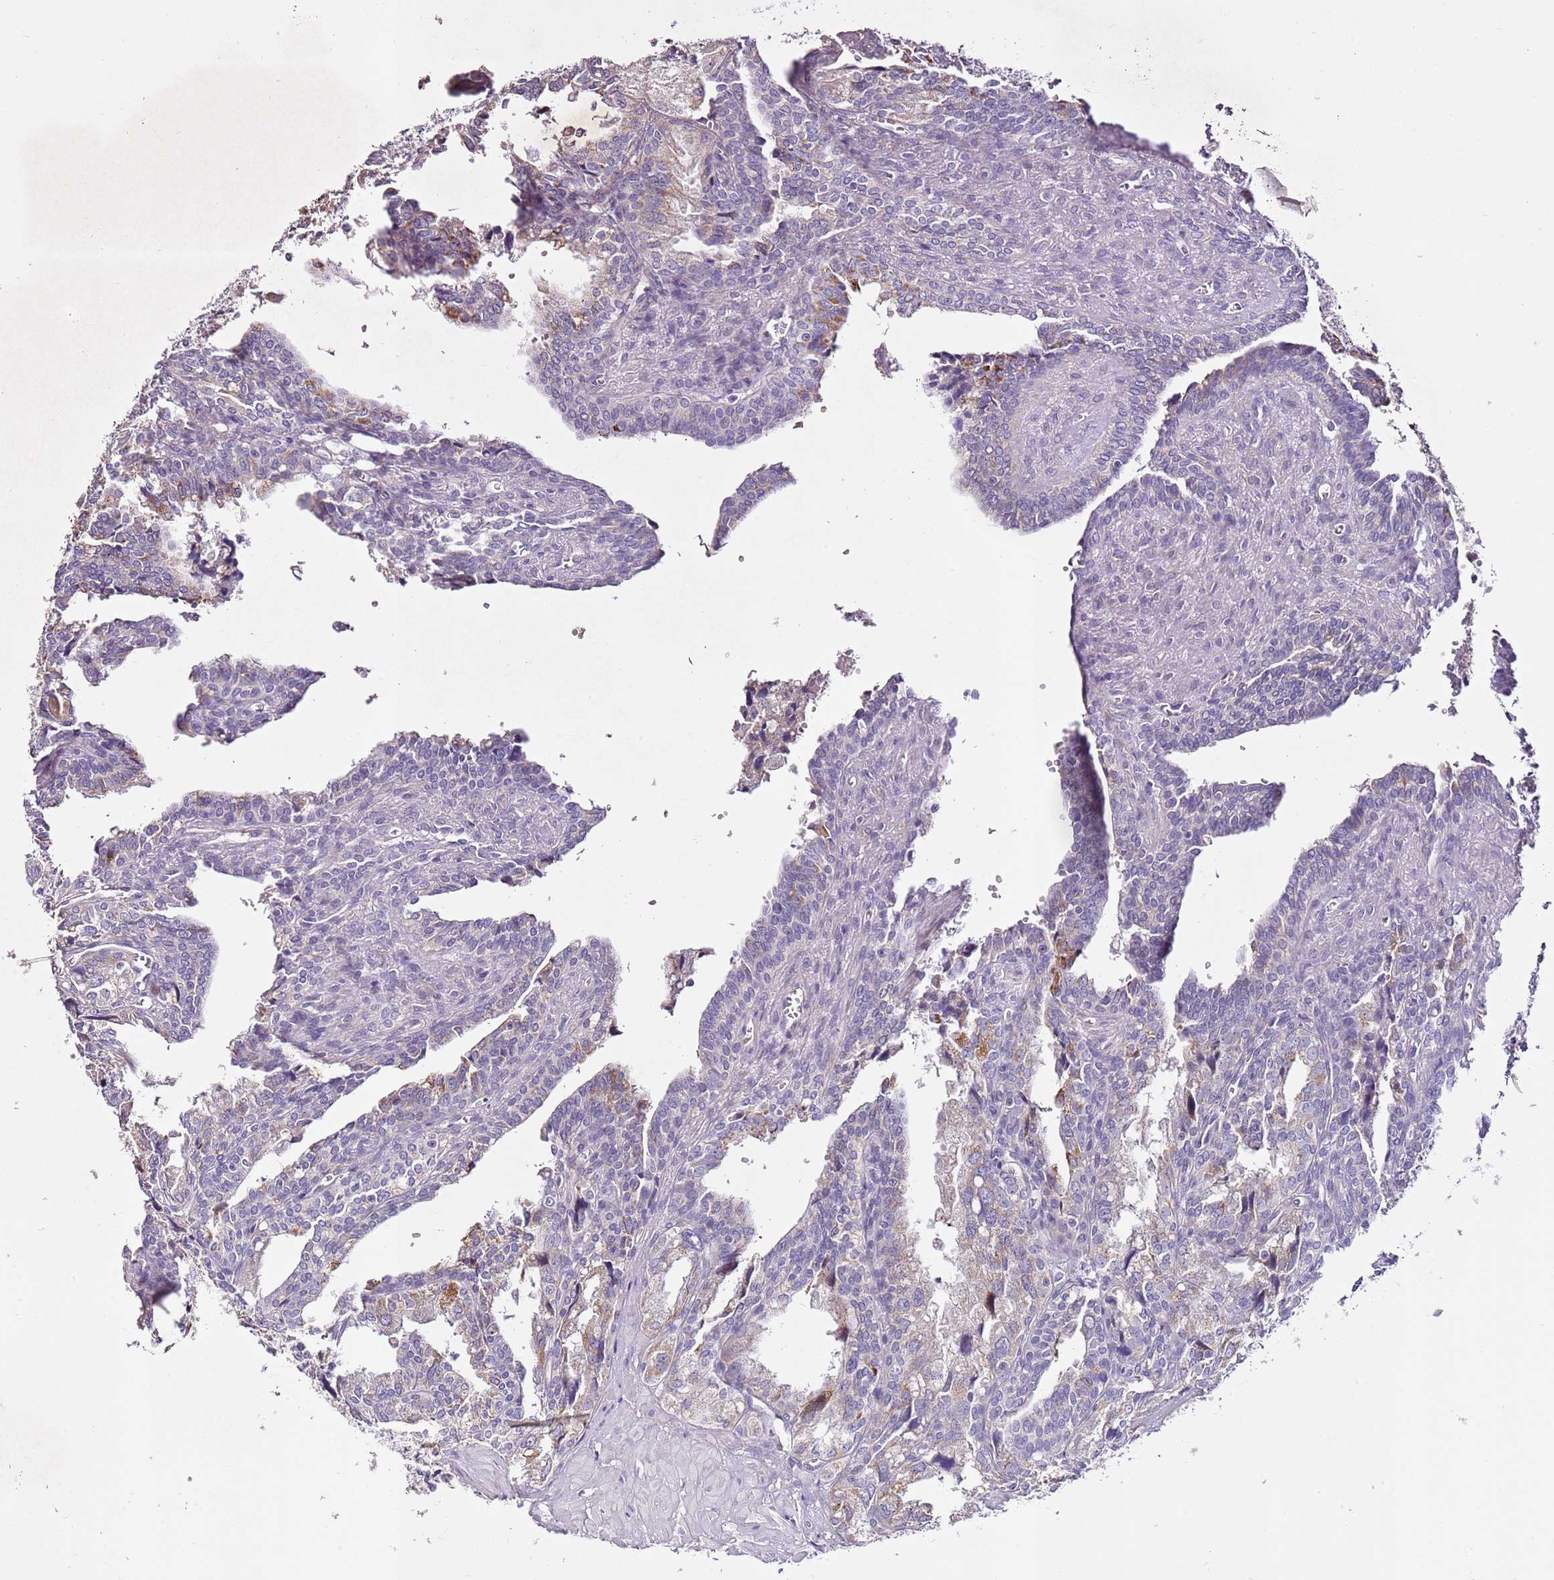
{"staining": {"intensity": "weak", "quantity": "<25%", "location": "cytoplasmic/membranous"}, "tissue": "seminal vesicle", "cell_type": "Glandular cells", "image_type": "normal", "snomed": [{"axis": "morphology", "description": "Normal tissue, NOS"}, {"axis": "topography", "description": "Seminal veicle"}], "caption": "IHC micrograph of unremarkable seminal vesicle: human seminal vesicle stained with DAB reveals no significant protein staining in glandular cells.", "gene": "CMKLR1", "patient": {"sex": "male", "age": 67}}